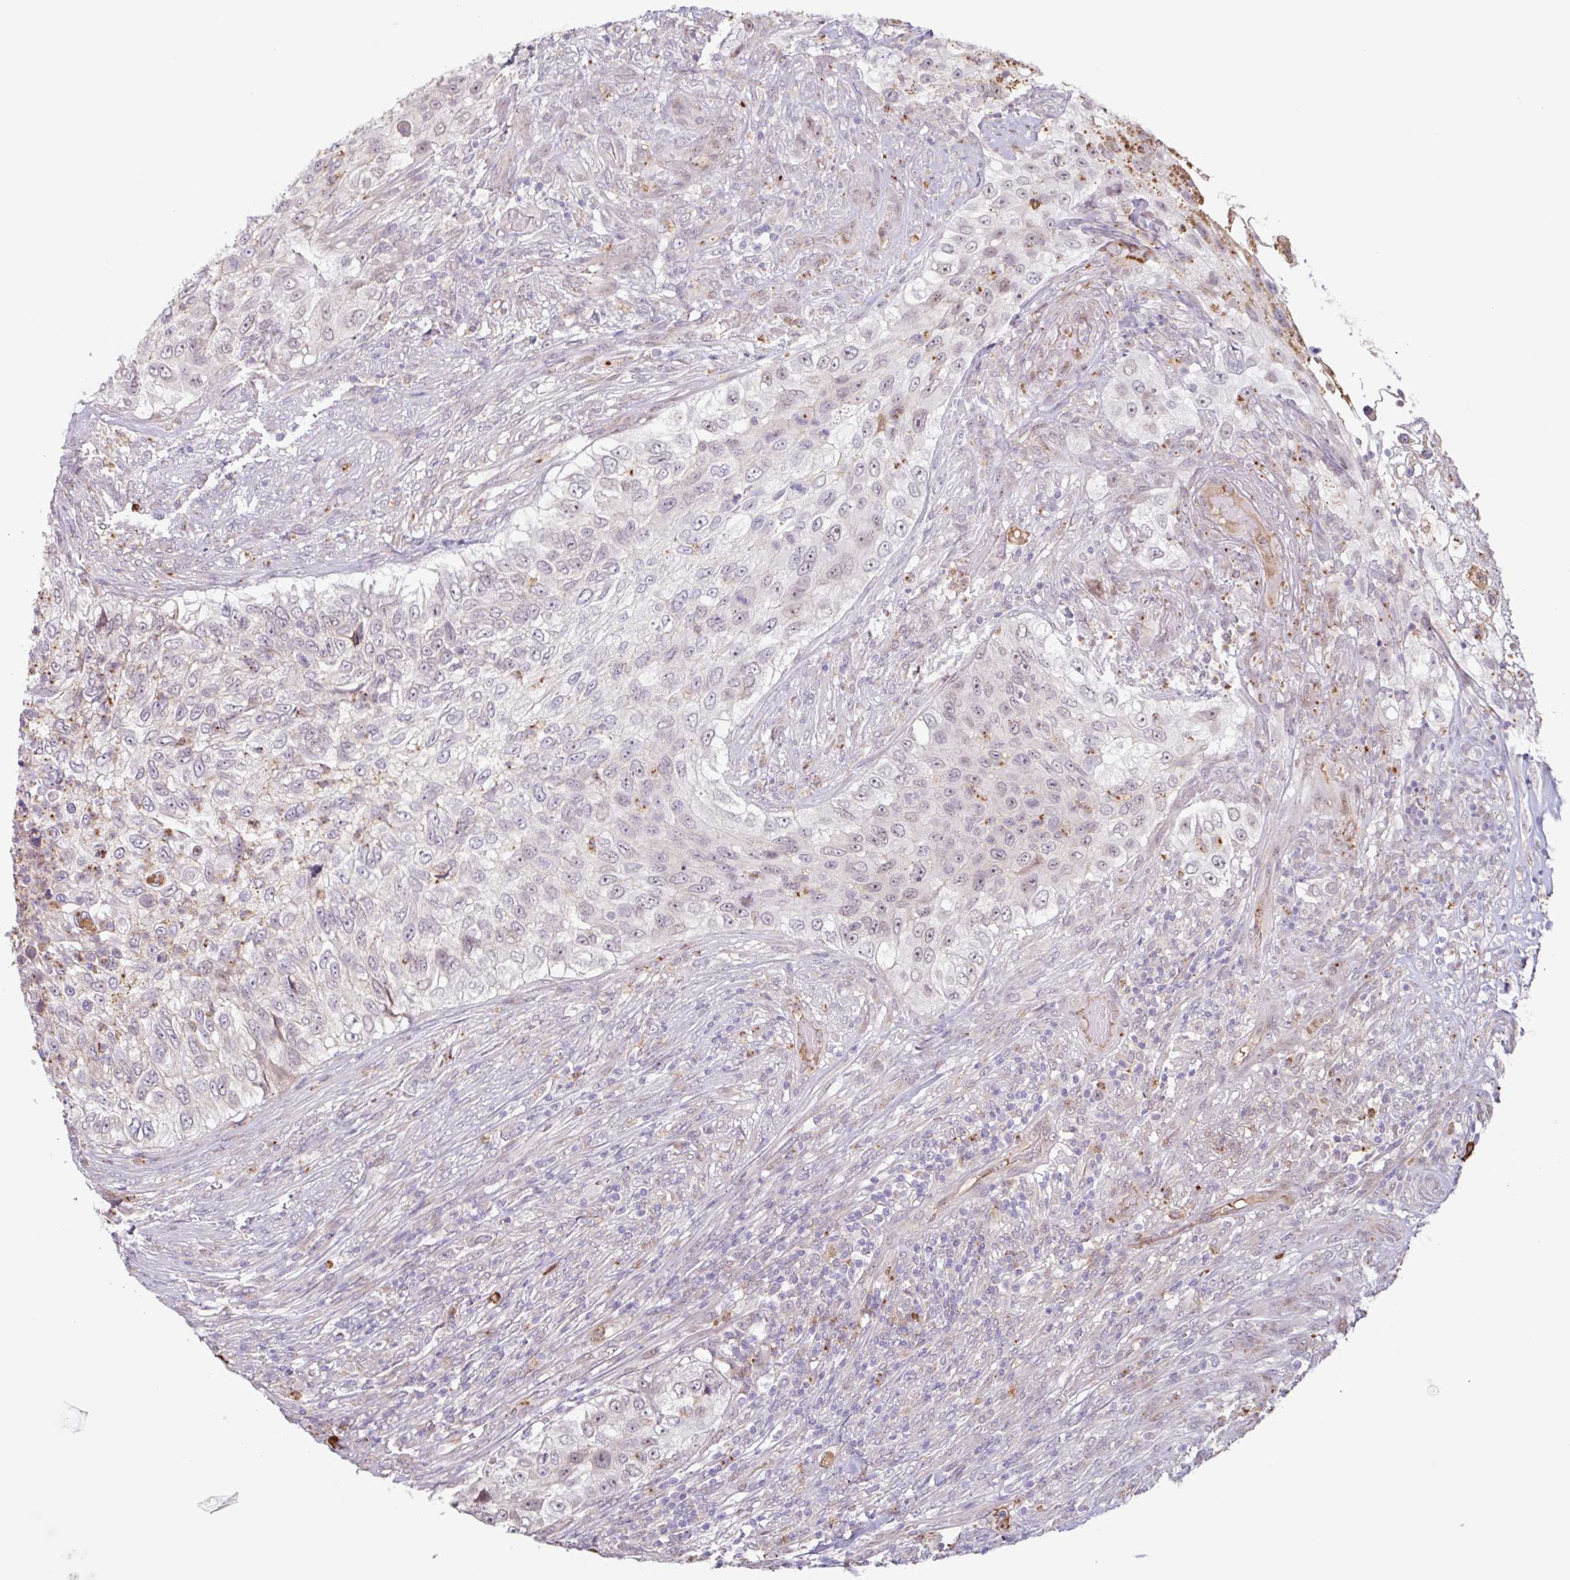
{"staining": {"intensity": "weak", "quantity": "<25%", "location": "cytoplasmic/membranous"}, "tissue": "urothelial cancer", "cell_type": "Tumor cells", "image_type": "cancer", "snomed": [{"axis": "morphology", "description": "Urothelial carcinoma, High grade"}, {"axis": "topography", "description": "Urinary bladder"}], "caption": "This image is of urothelial carcinoma (high-grade) stained with immunohistochemistry (IHC) to label a protein in brown with the nuclei are counter-stained blue. There is no positivity in tumor cells.", "gene": "TAF1D", "patient": {"sex": "female", "age": 60}}